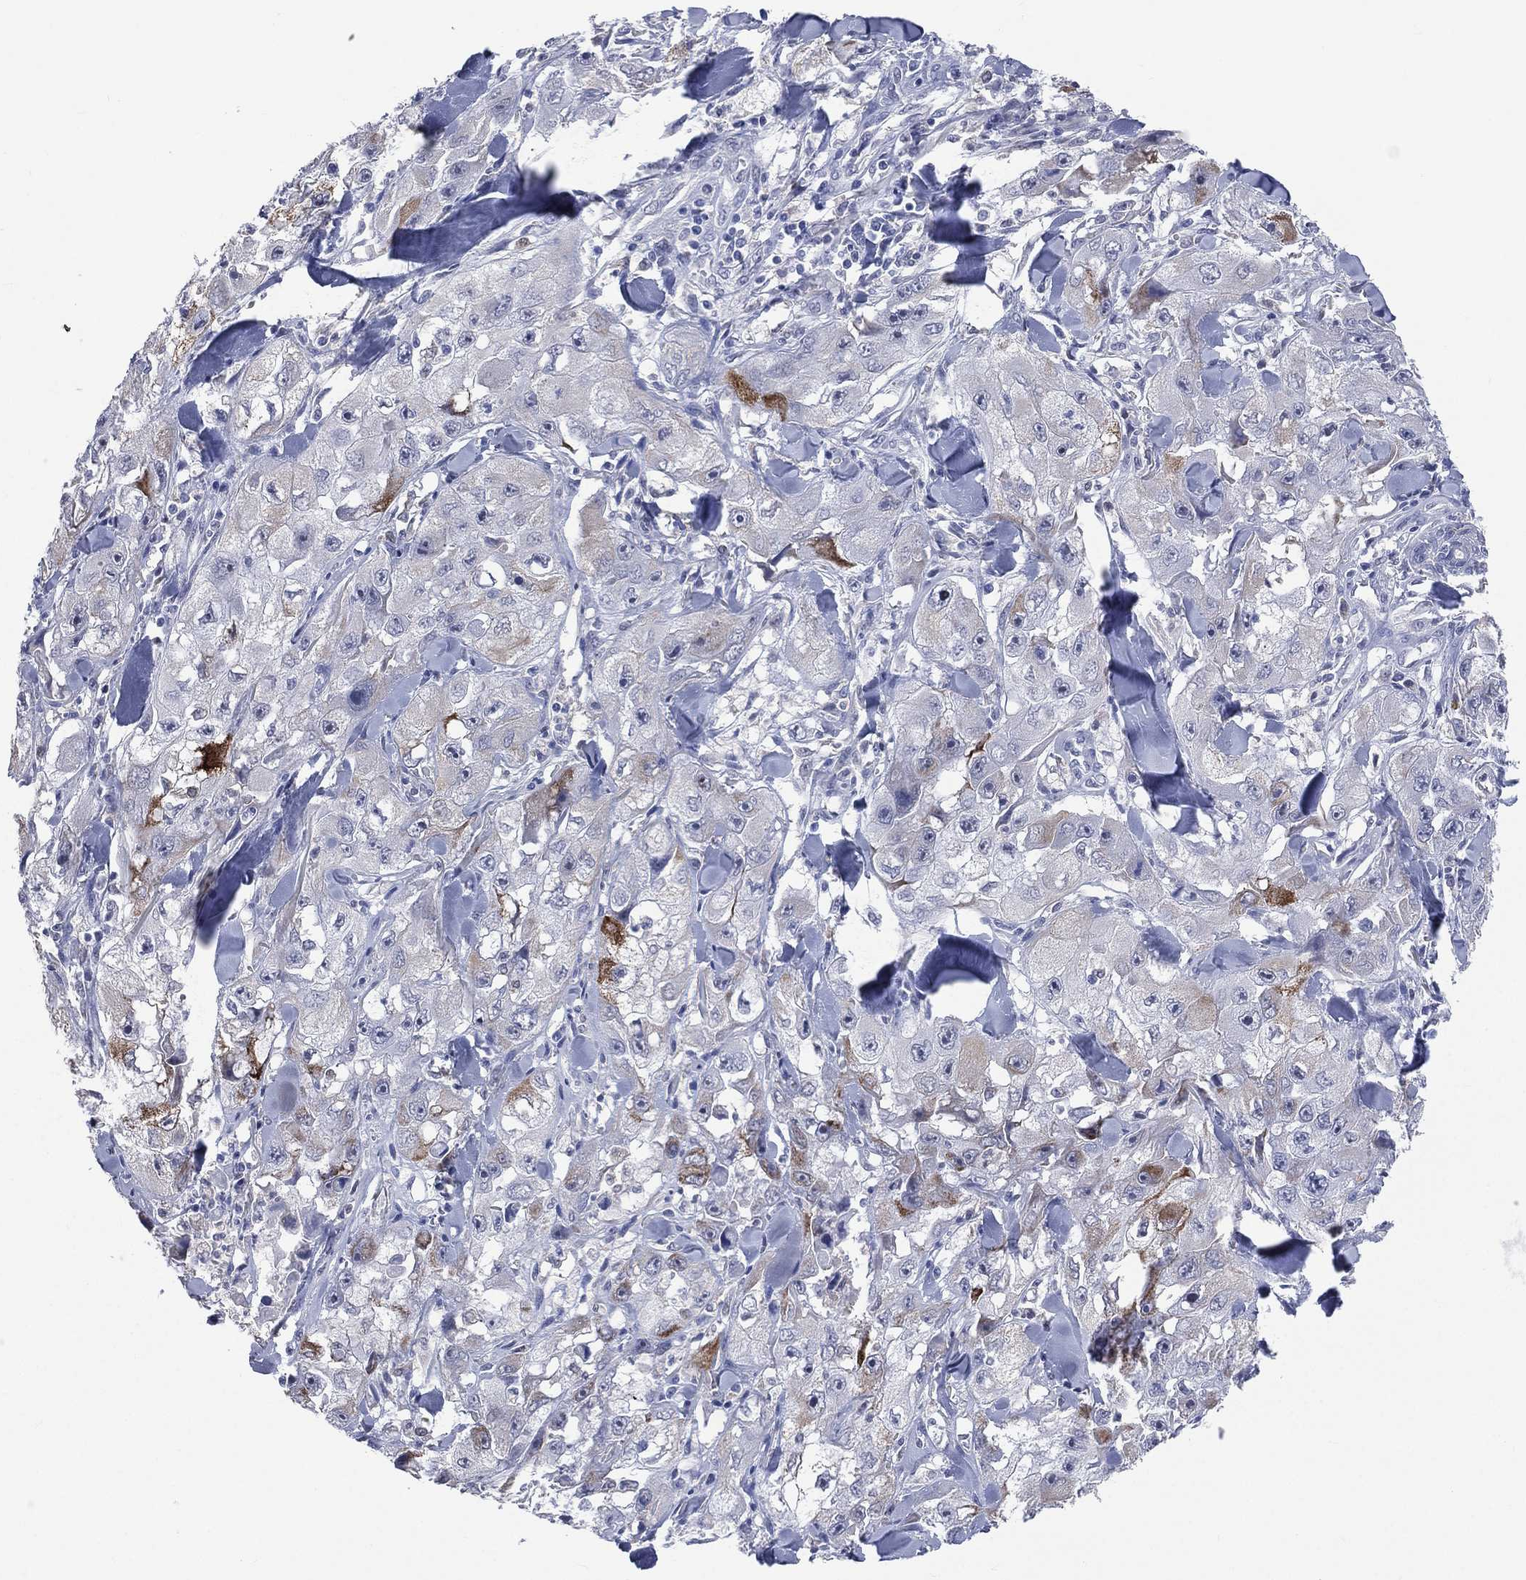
{"staining": {"intensity": "moderate", "quantity": "<25%", "location": "cytoplasmic/membranous"}, "tissue": "skin cancer", "cell_type": "Tumor cells", "image_type": "cancer", "snomed": [{"axis": "morphology", "description": "Squamous cell carcinoma, NOS"}, {"axis": "topography", "description": "Skin"}, {"axis": "topography", "description": "Subcutis"}], "caption": "Human squamous cell carcinoma (skin) stained with a protein marker shows moderate staining in tumor cells.", "gene": "AKAP3", "patient": {"sex": "male", "age": 73}}